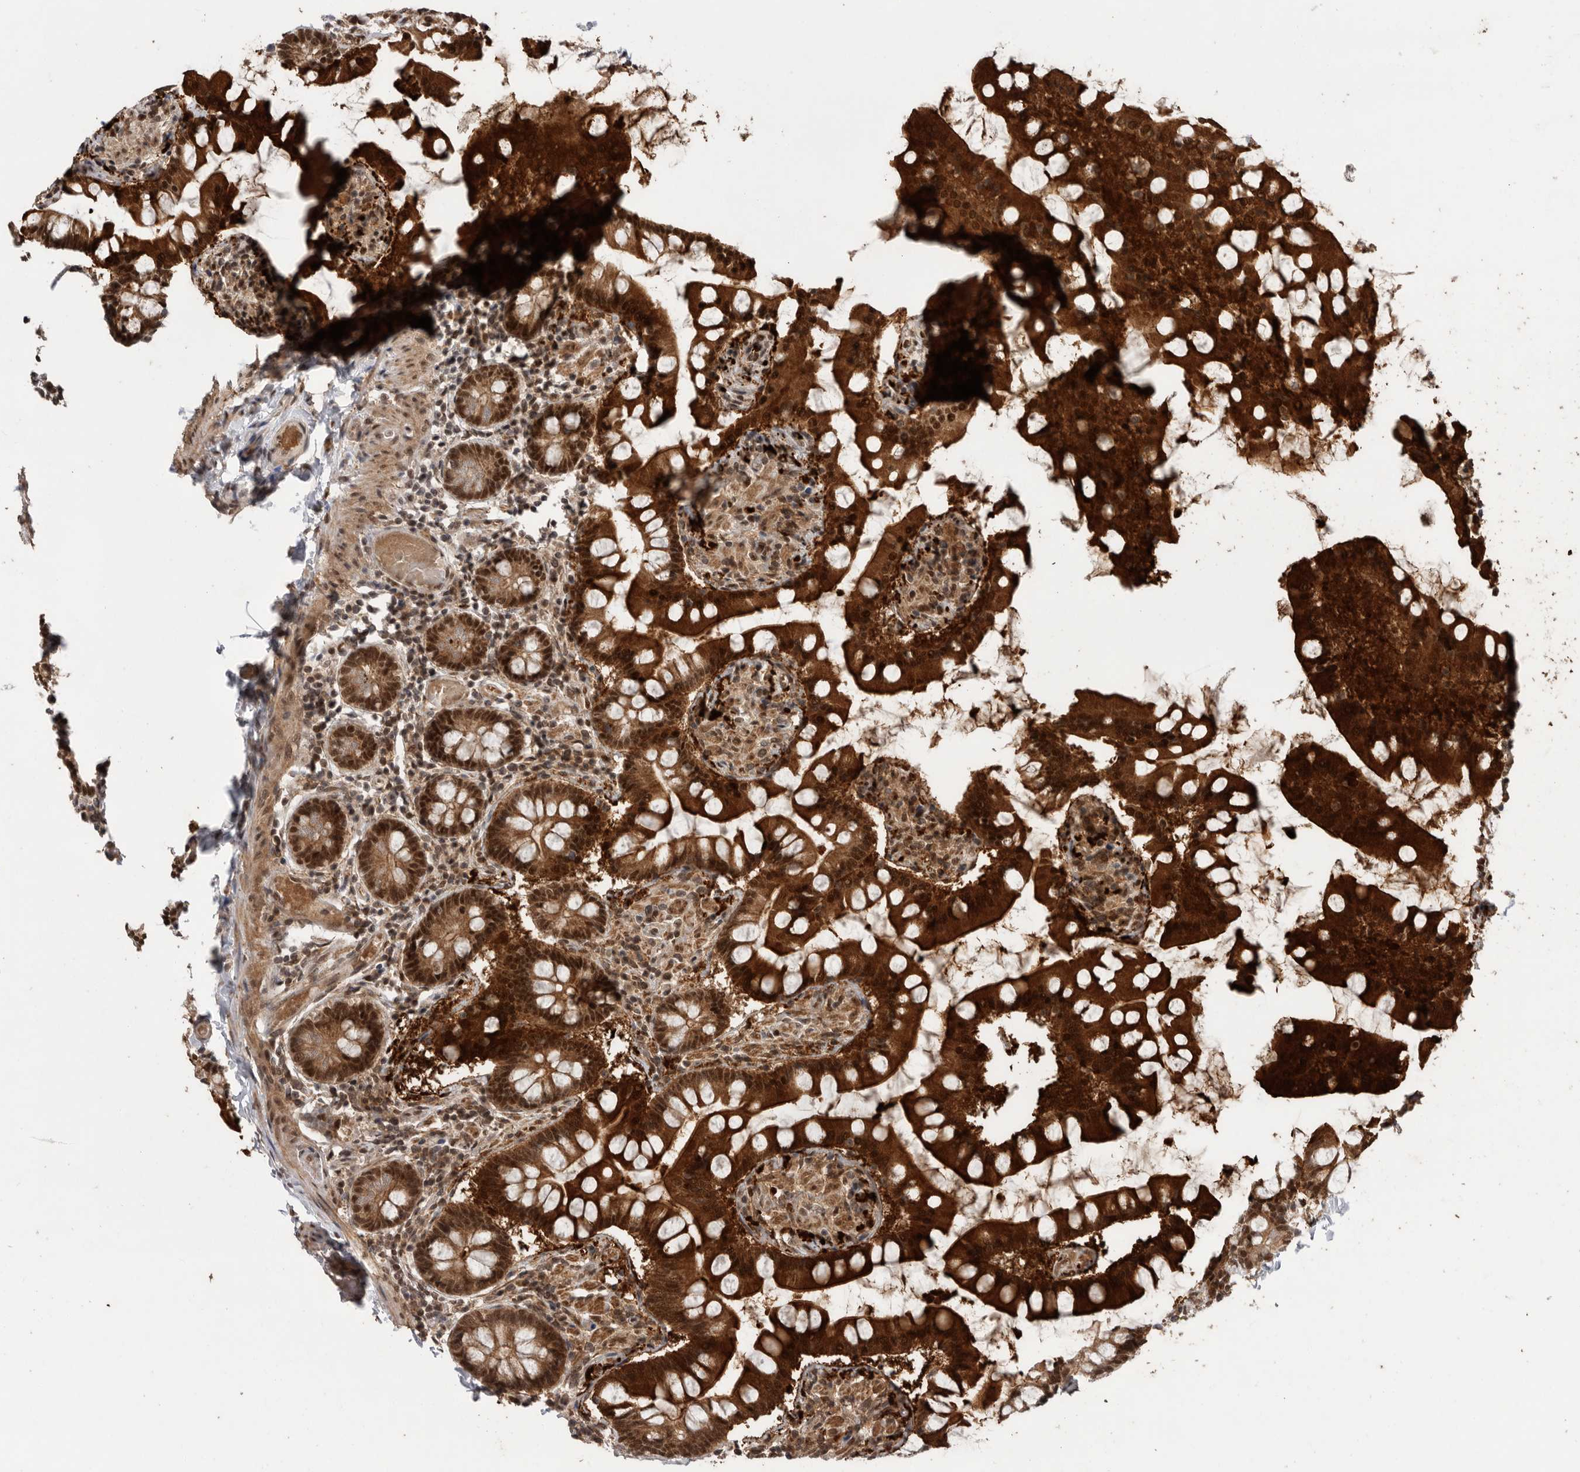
{"staining": {"intensity": "strong", "quantity": ">75%", "location": "cytoplasmic/membranous,nuclear"}, "tissue": "small intestine", "cell_type": "Glandular cells", "image_type": "normal", "snomed": [{"axis": "morphology", "description": "Normal tissue, NOS"}, {"axis": "topography", "description": "Small intestine"}], "caption": "Strong cytoplasmic/membranous,nuclear staining for a protein is seen in approximately >75% of glandular cells of normal small intestine using immunohistochemistry.", "gene": "PPP1R10", "patient": {"sex": "male", "age": 41}}